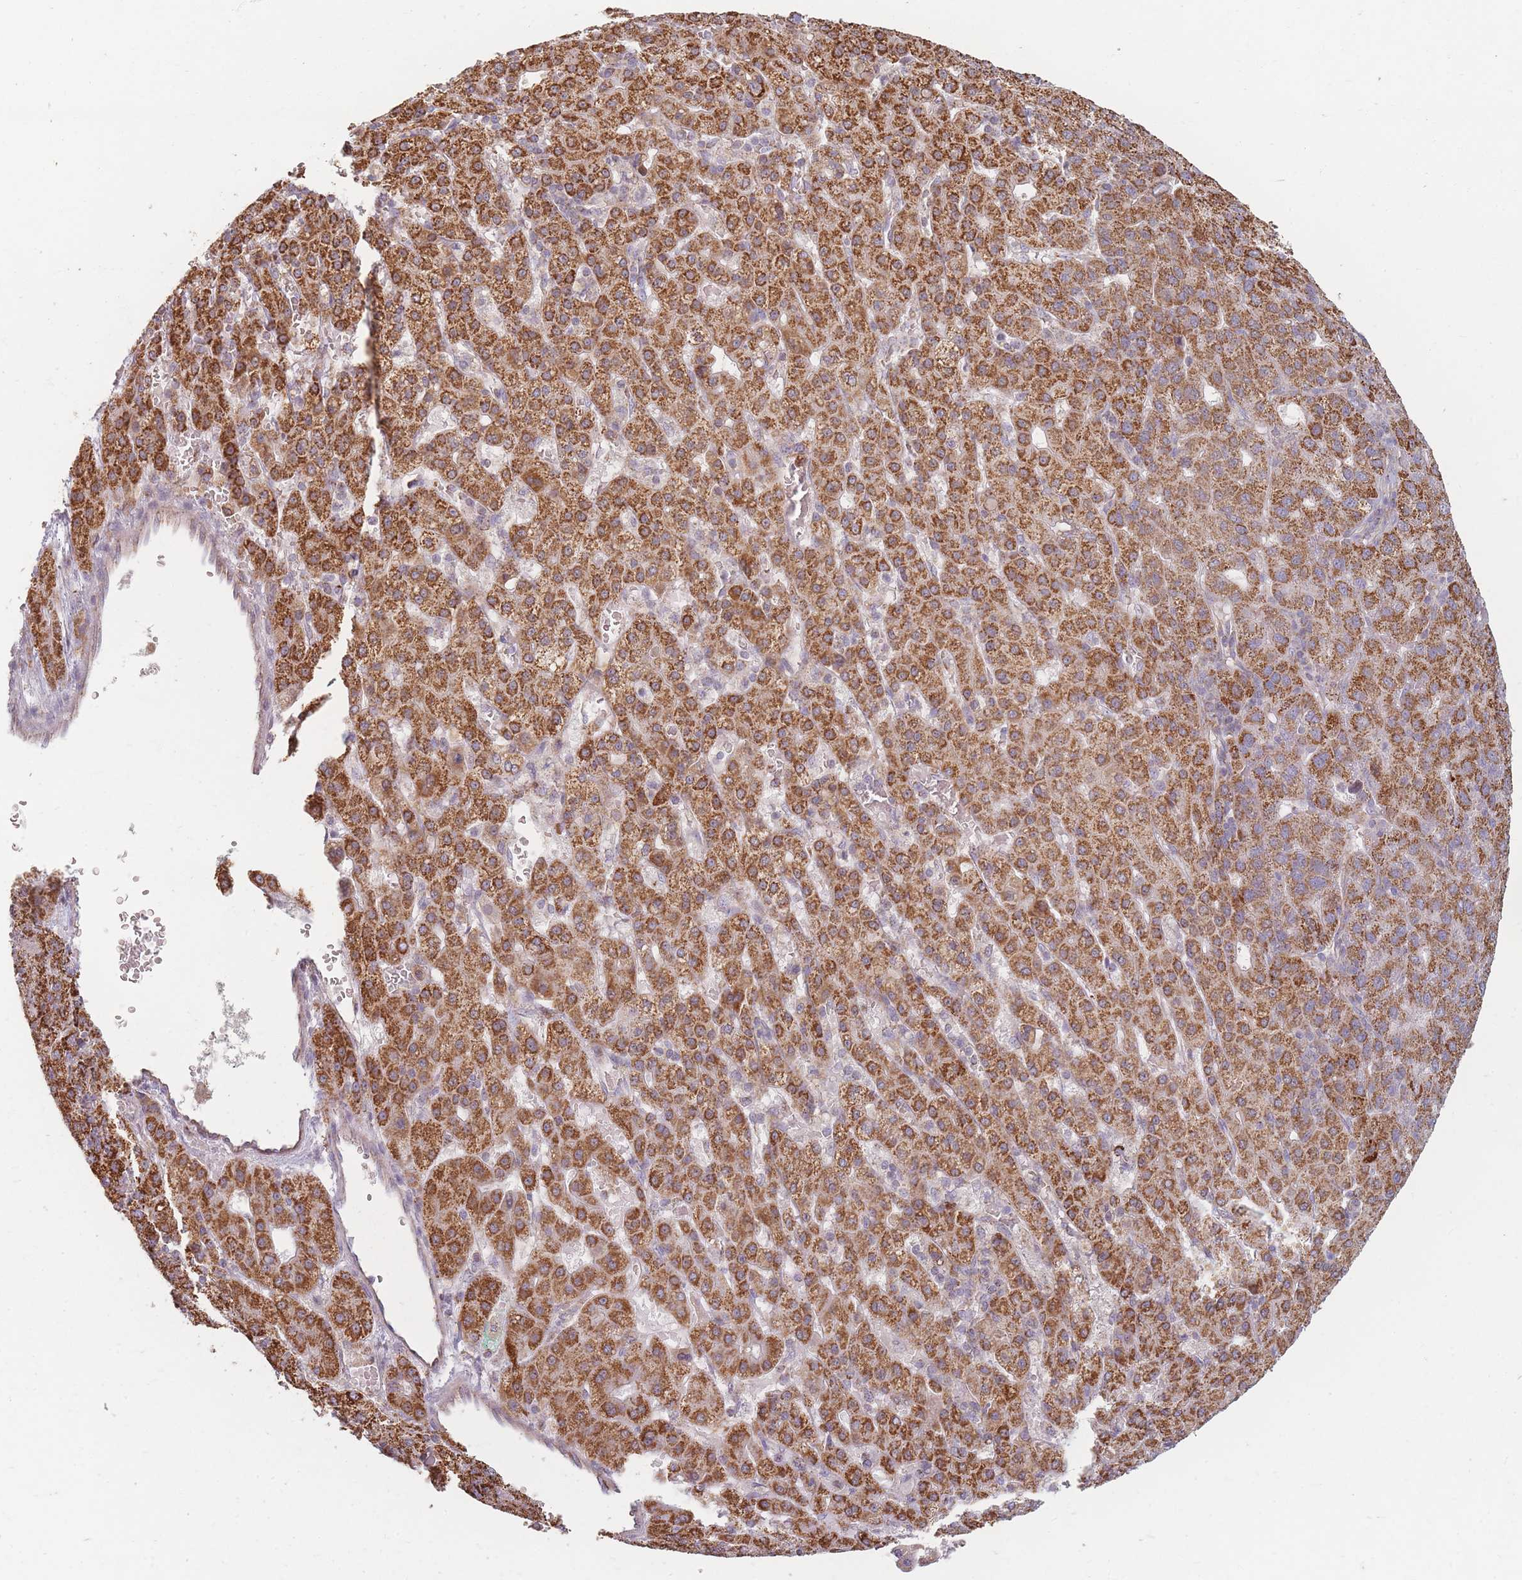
{"staining": {"intensity": "strong", "quantity": ">75%", "location": "cytoplasmic/membranous"}, "tissue": "liver cancer", "cell_type": "Tumor cells", "image_type": "cancer", "snomed": [{"axis": "morphology", "description": "Carcinoma, Hepatocellular, NOS"}, {"axis": "topography", "description": "Liver"}], "caption": "High-magnification brightfield microscopy of liver hepatocellular carcinoma stained with DAB (3,3'-diaminobenzidine) (brown) and counterstained with hematoxylin (blue). tumor cells exhibit strong cytoplasmic/membranous expression is present in about>75% of cells.", "gene": "ESRP2", "patient": {"sex": "male", "age": 65}}